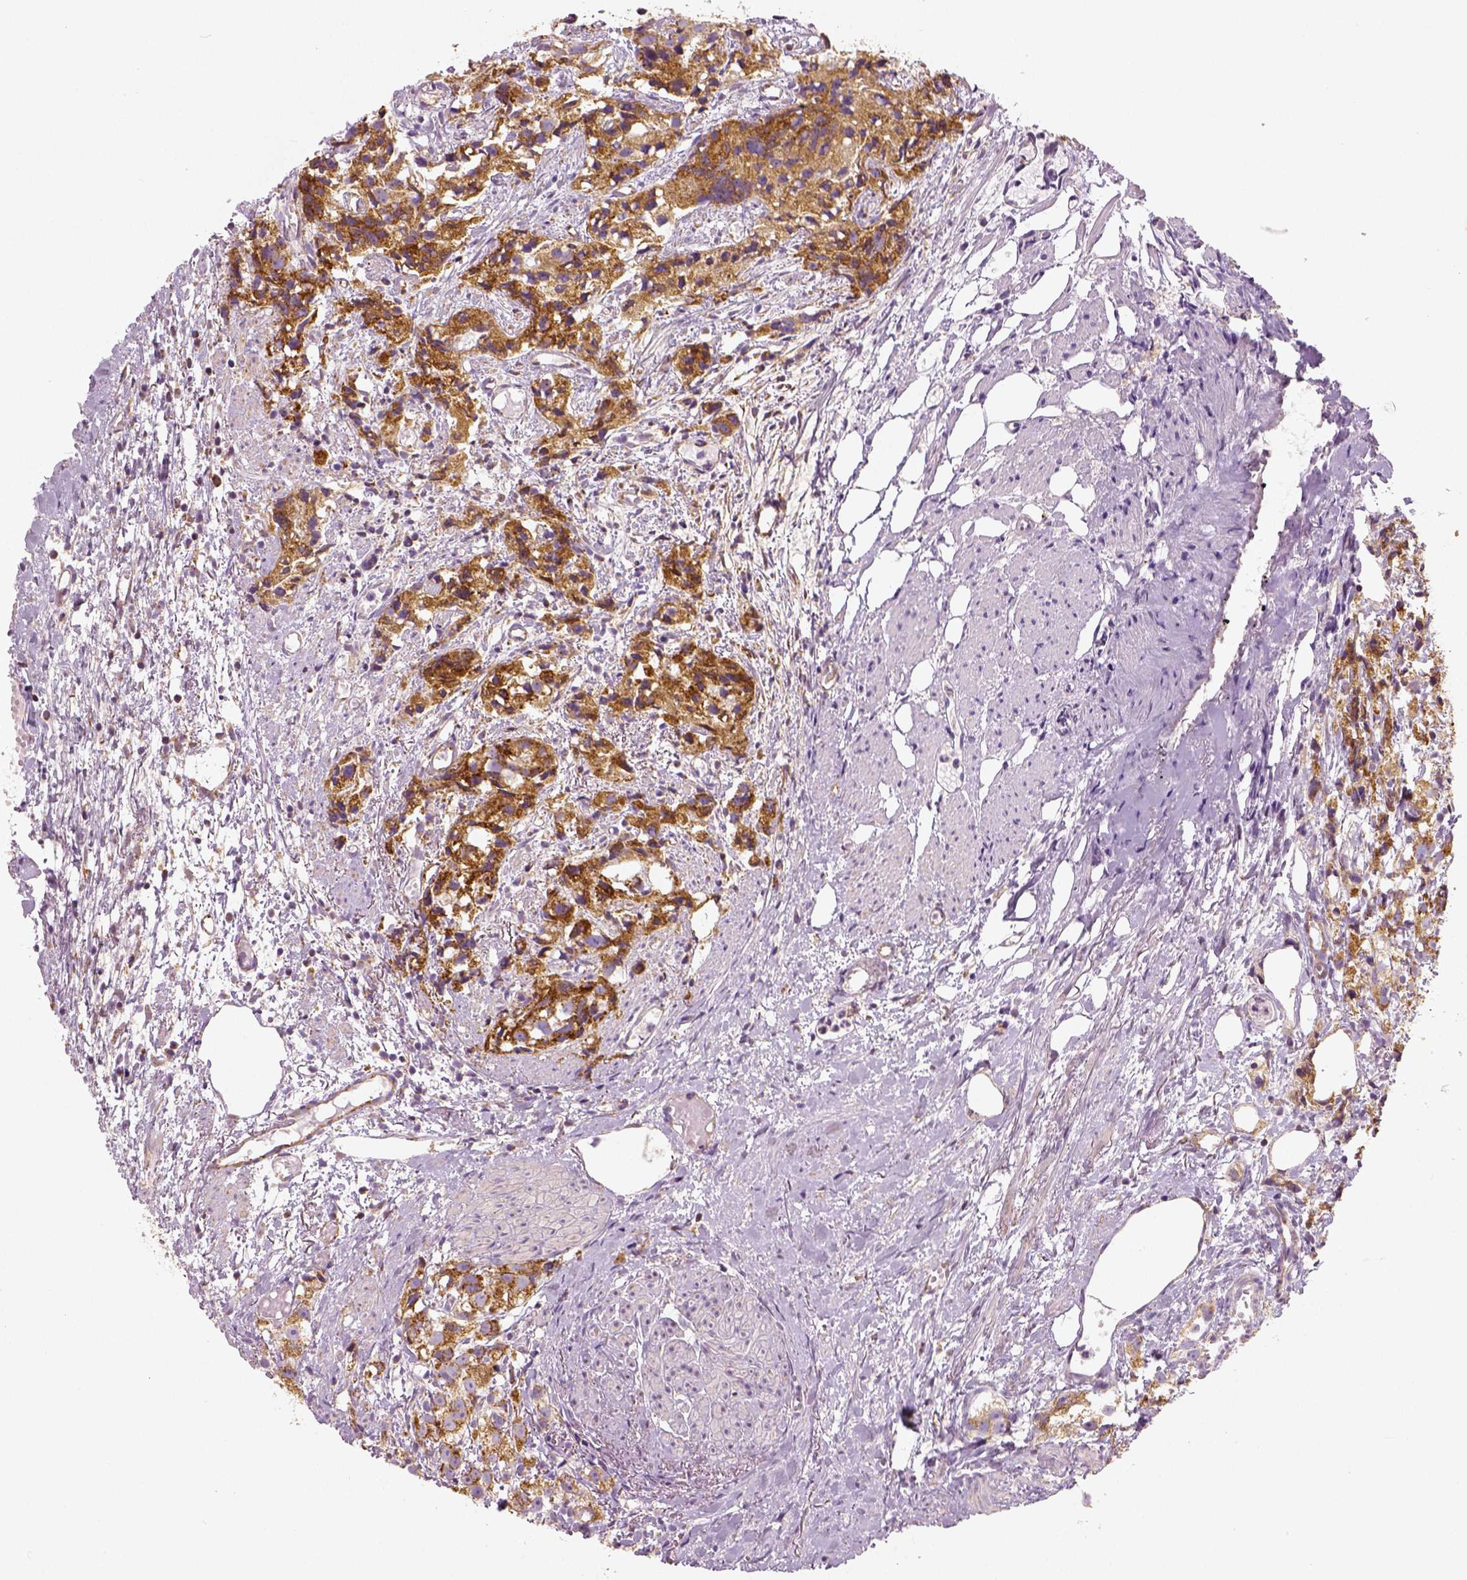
{"staining": {"intensity": "moderate", "quantity": ">75%", "location": "cytoplasmic/membranous"}, "tissue": "prostate cancer", "cell_type": "Tumor cells", "image_type": "cancer", "snomed": [{"axis": "morphology", "description": "Adenocarcinoma, High grade"}, {"axis": "topography", "description": "Prostate"}], "caption": "A histopathology image of human prostate cancer (high-grade adenocarcinoma) stained for a protein exhibits moderate cytoplasmic/membranous brown staining in tumor cells.", "gene": "PGAM5", "patient": {"sex": "male", "age": 68}}